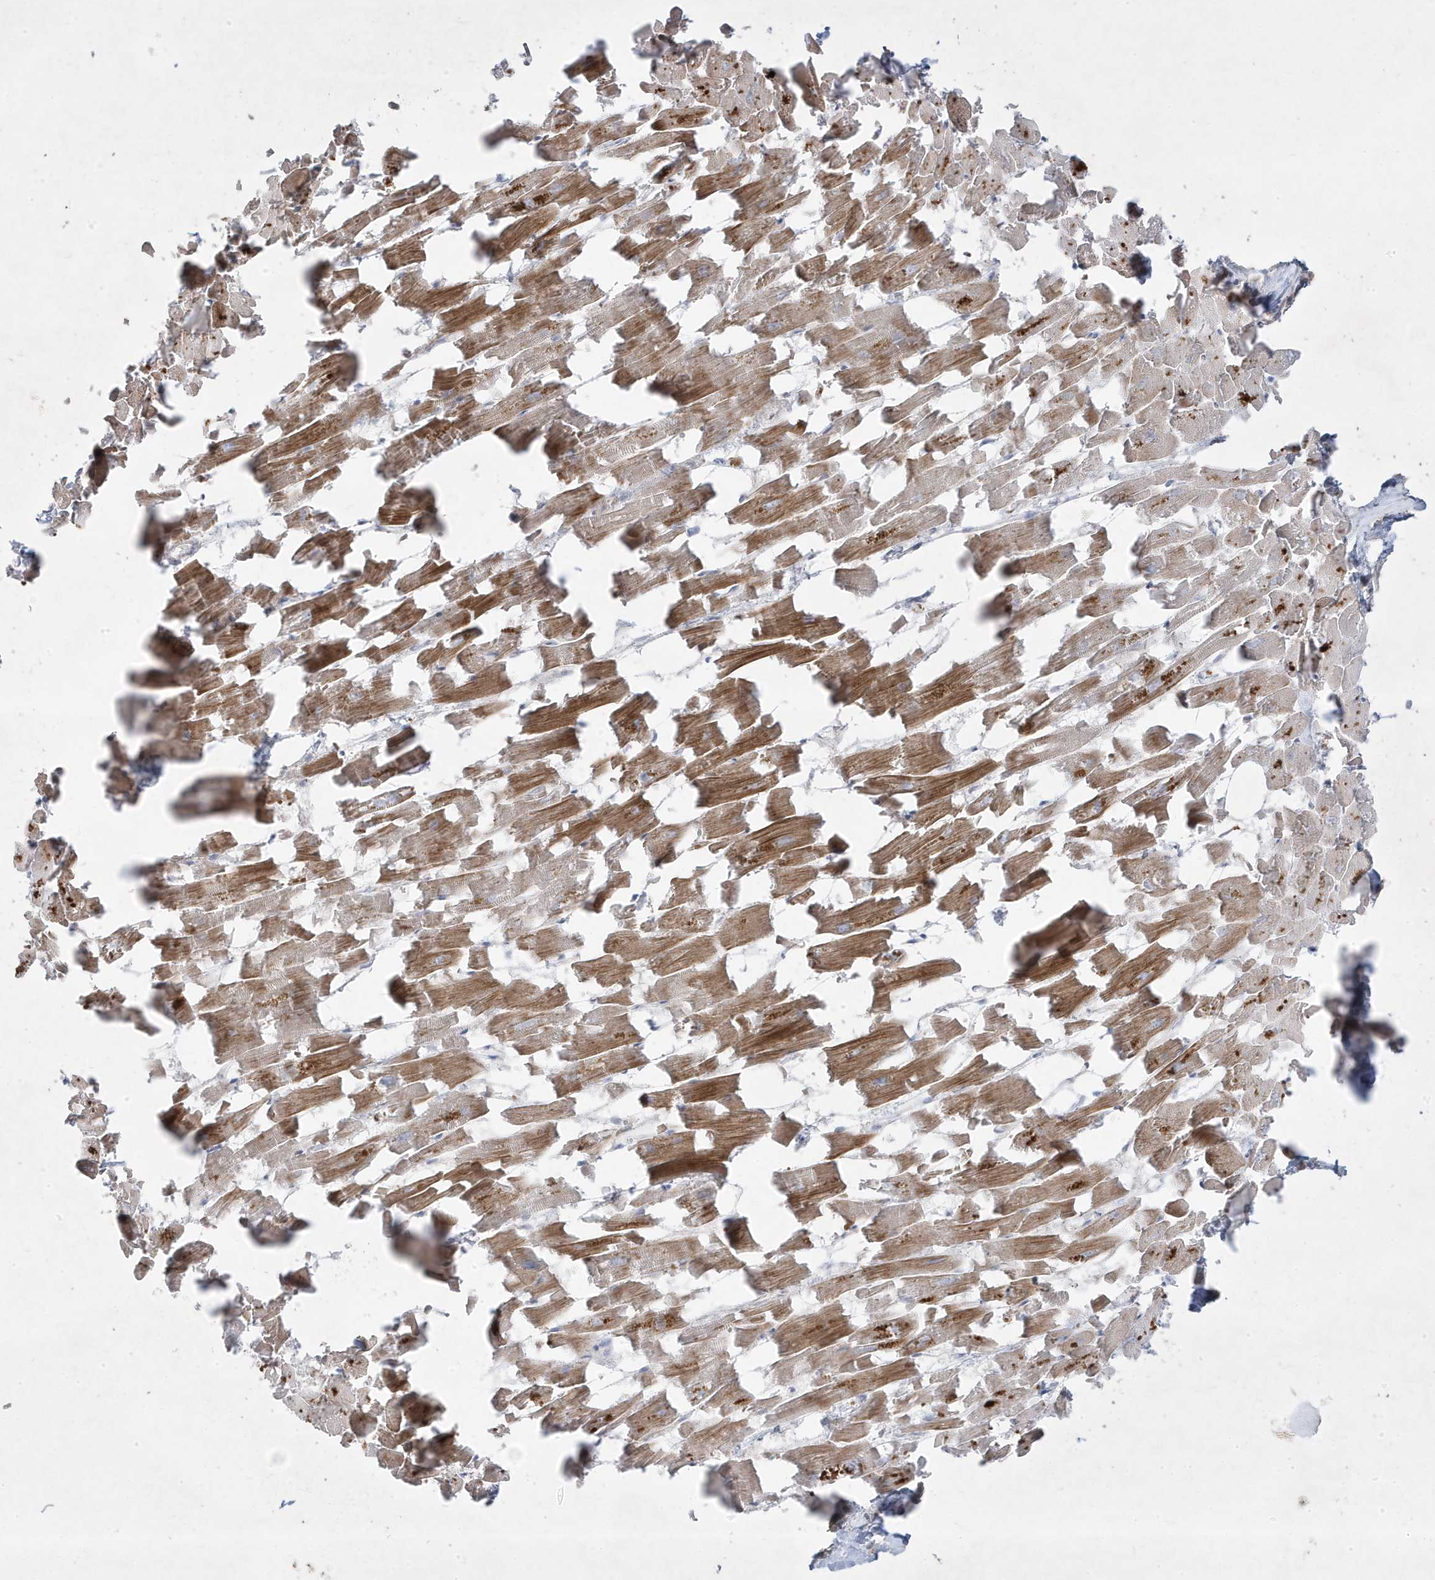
{"staining": {"intensity": "strong", "quantity": "25%-75%", "location": "cytoplasmic/membranous"}, "tissue": "heart muscle", "cell_type": "Cardiomyocytes", "image_type": "normal", "snomed": [{"axis": "morphology", "description": "Normal tissue, NOS"}, {"axis": "topography", "description": "Heart"}], "caption": "Human heart muscle stained with a brown dye reveals strong cytoplasmic/membranous positive staining in approximately 25%-75% of cardiomyocytes.", "gene": "RGL4", "patient": {"sex": "female", "age": 64}}